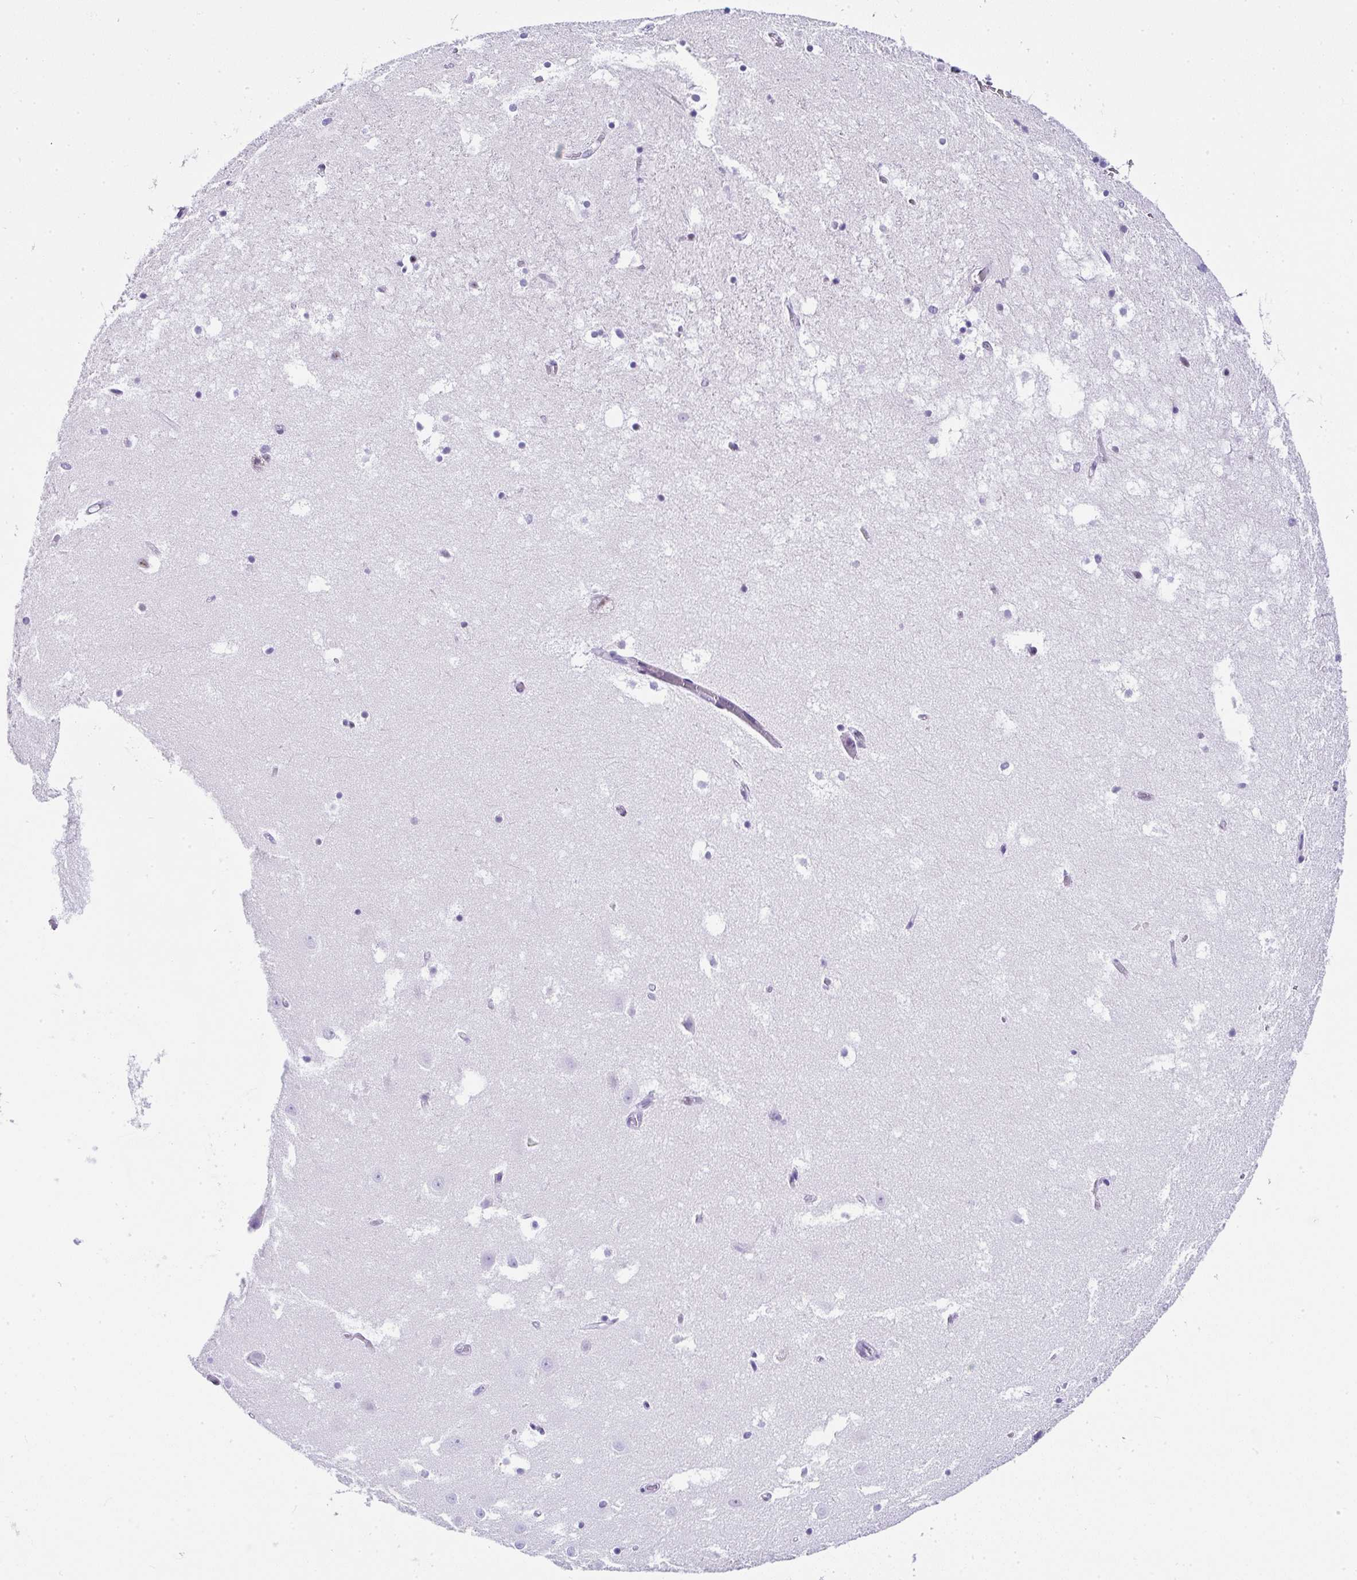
{"staining": {"intensity": "negative", "quantity": "none", "location": "none"}, "tissue": "hippocampus", "cell_type": "Glial cells", "image_type": "normal", "snomed": [{"axis": "morphology", "description": "Normal tissue, NOS"}, {"axis": "topography", "description": "Hippocampus"}], "caption": "An image of hippocampus stained for a protein shows no brown staining in glial cells. The staining is performed using DAB (3,3'-diaminobenzidine) brown chromogen with nuclei counter-stained in using hematoxylin.", "gene": "NR1D2", "patient": {"sex": "female", "age": 52}}